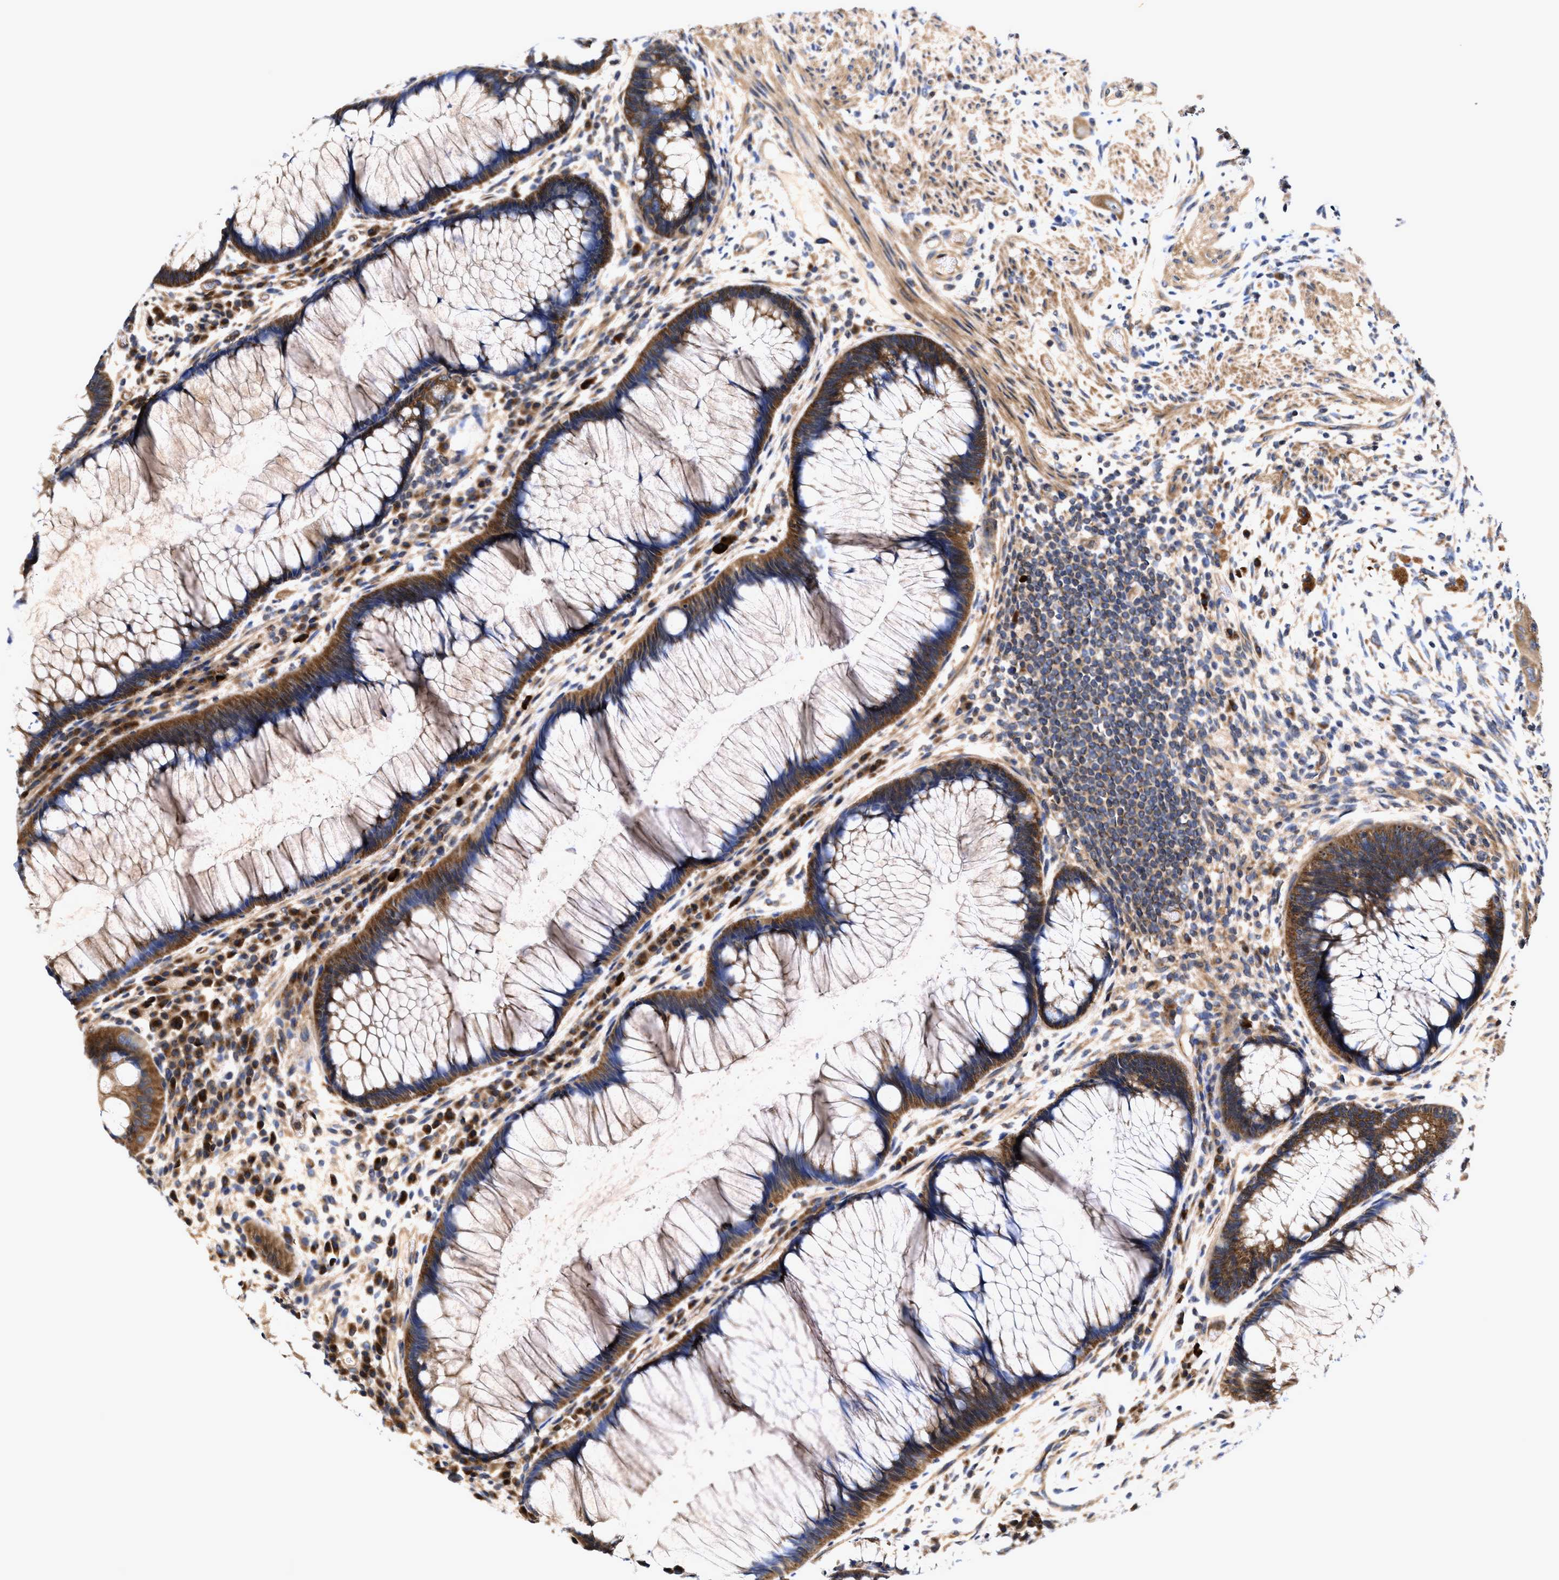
{"staining": {"intensity": "strong", "quantity": ">75%", "location": "cytoplasmic/membranous"}, "tissue": "rectum", "cell_type": "Glandular cells", "image_type": "normal", "snomed": [{"axis": "morphology", "description": "Normal tissue, NOS"}, {"axis": "topography", "description": "Rectum"}], "caption": "Human rectum stained with a brown dye demonstrates strong cytoplasmic/membranous positive staining in about >75% of glandular cells.", "gene": "EFNA4", "patient": {"sex": "male", "age": 51}}